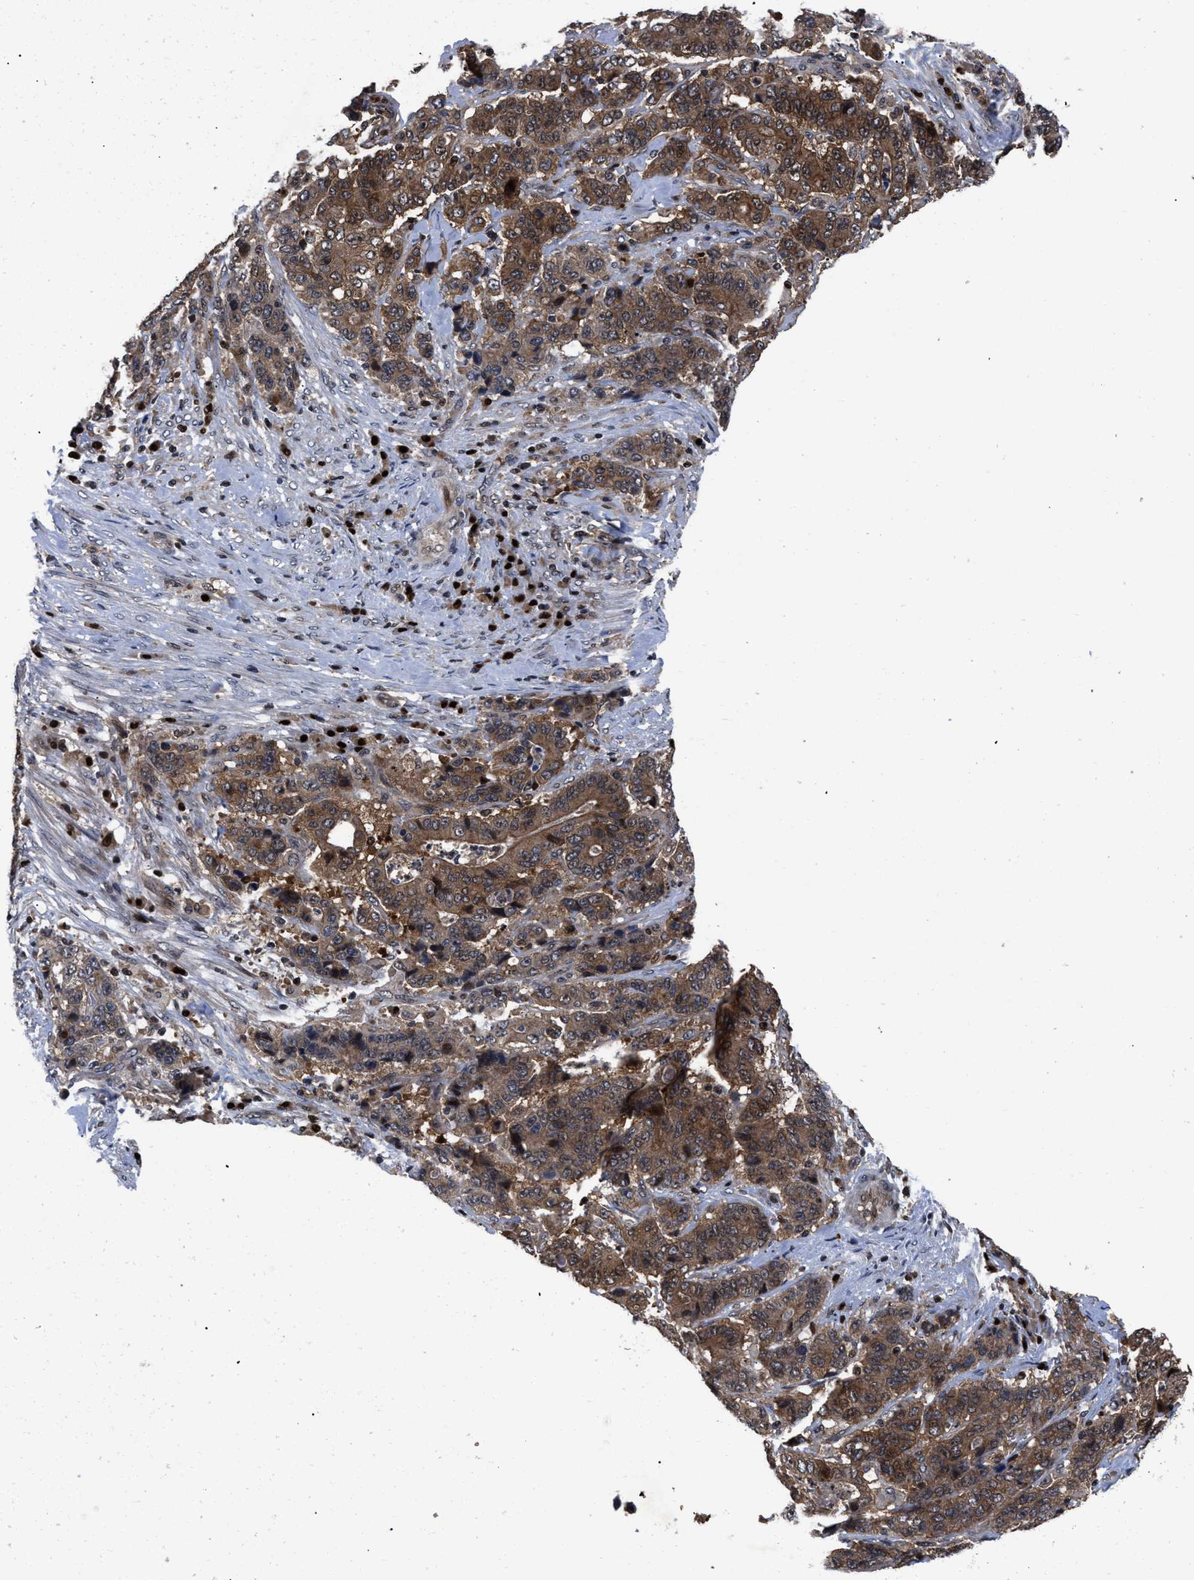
{"staining": {"intensity": "moderate", "quantity": ">75%", "location": "cytoplasmic/membranous"}, "tissue": "stomach cancer", "cell_type": "Tumor cells", "image_type": "cancer", "snomed": [{"axis": "morphology", "description": "Adenocarcinoma, NOS"}, {"axis": "topography", "description": "Stomach"}], "caption": "Immunohistochemical staining of stomach cancer (adenocarcinoma) demonstrates medium levels of moderate cytoplasmic/membranous positivity in about >75% of tumor cells.", "gene": "FAM200A", "patient": {"sex": "female", "age": 73}}